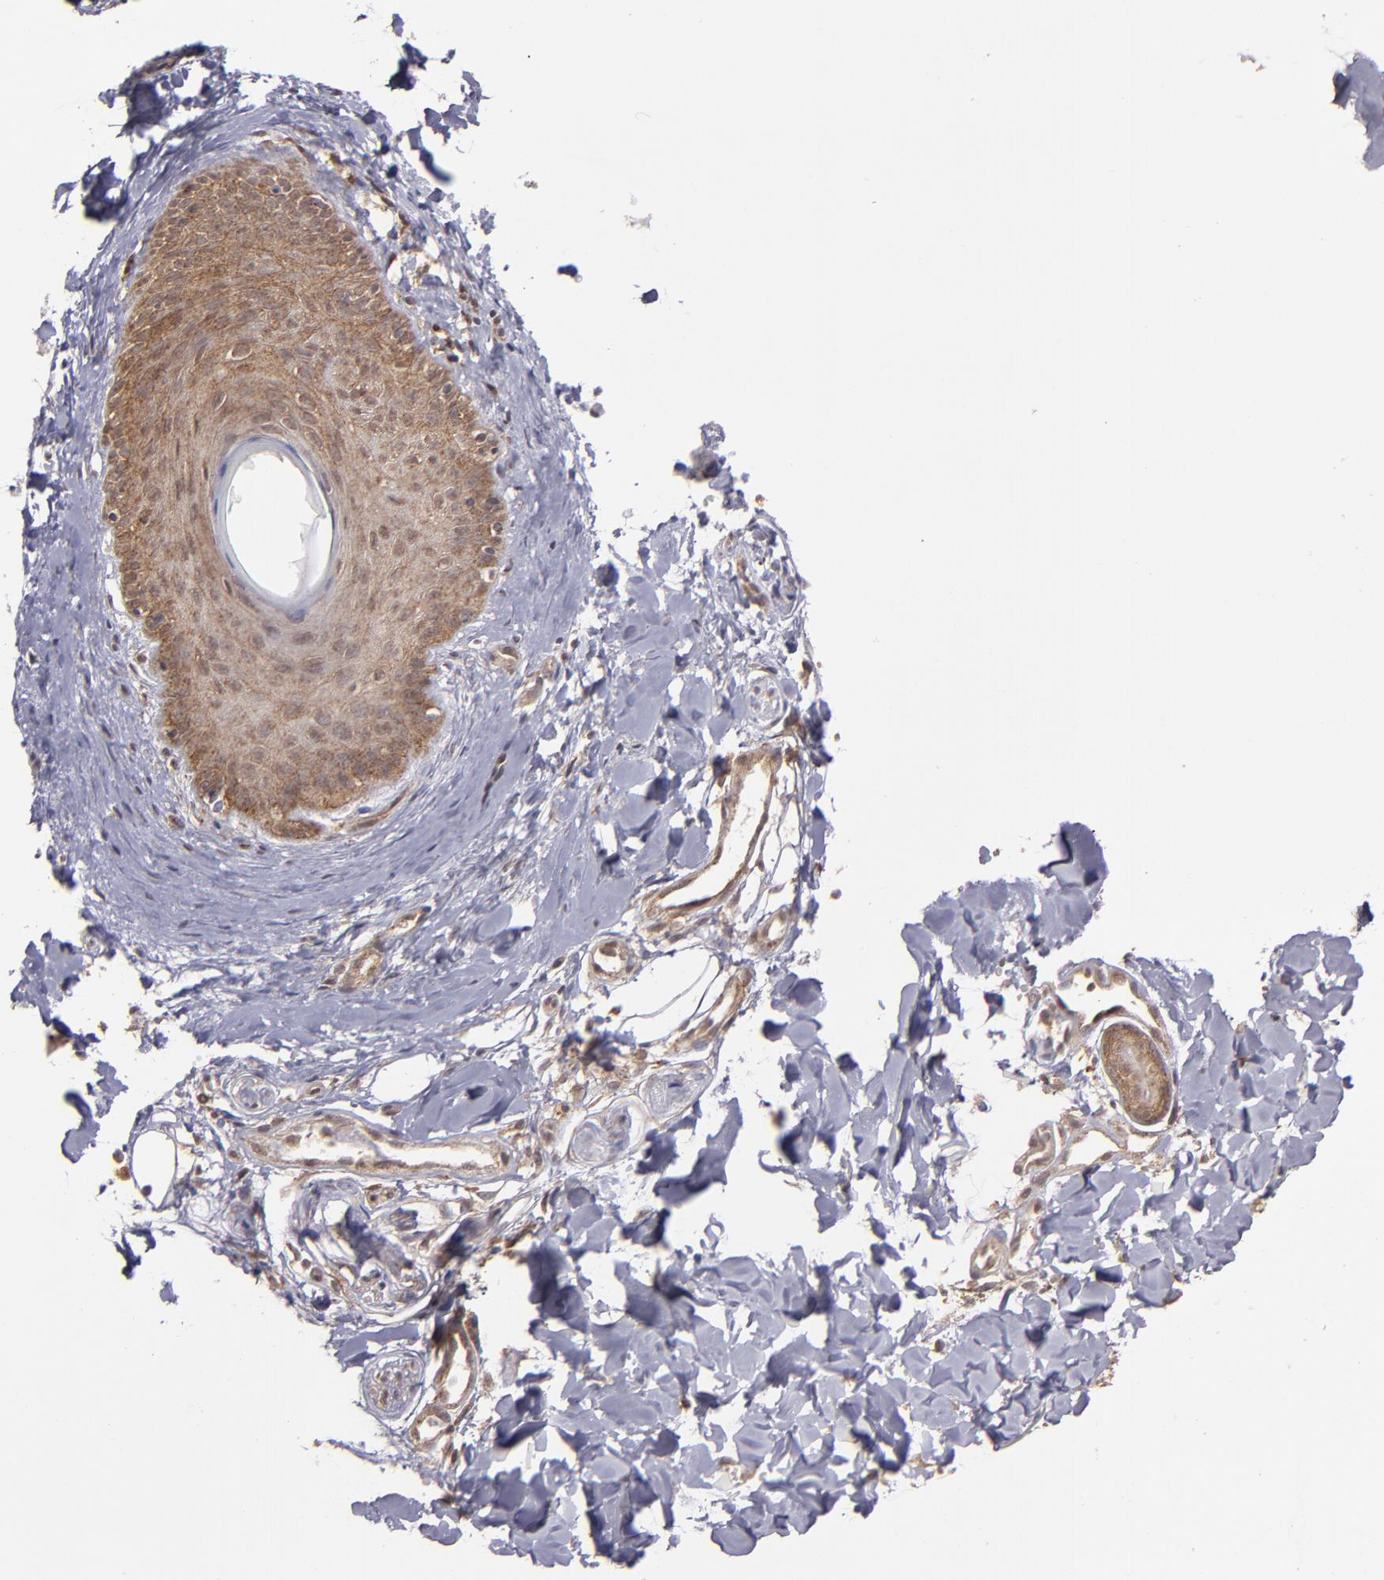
{"staining": {"intensity": "moderate", "quantity": ">75%", "location": "cytoplasmic/membranous,nuclear"}, "tissue": "skin", "cell_type": "Epidermal cells", "image_type": "normal", "snomed": [{"axis": "morphology", "description": "Normal tissue, NOS"}, {"axis": "morphology", "description": "Inflammation, NOS"}, {"axis": "topography", "description": "Soft tissue"}, {"axis": "topography", "description": "Anal"}], "caption": "Protein staining by immunohistochemistry exhibits moderate cytoplasmic/membranous,nuclear staining in about >75% of epidermal cells in normal skin.", "gene": "SIPA1L1", "patient": {"sex": "female", "age": 15}}